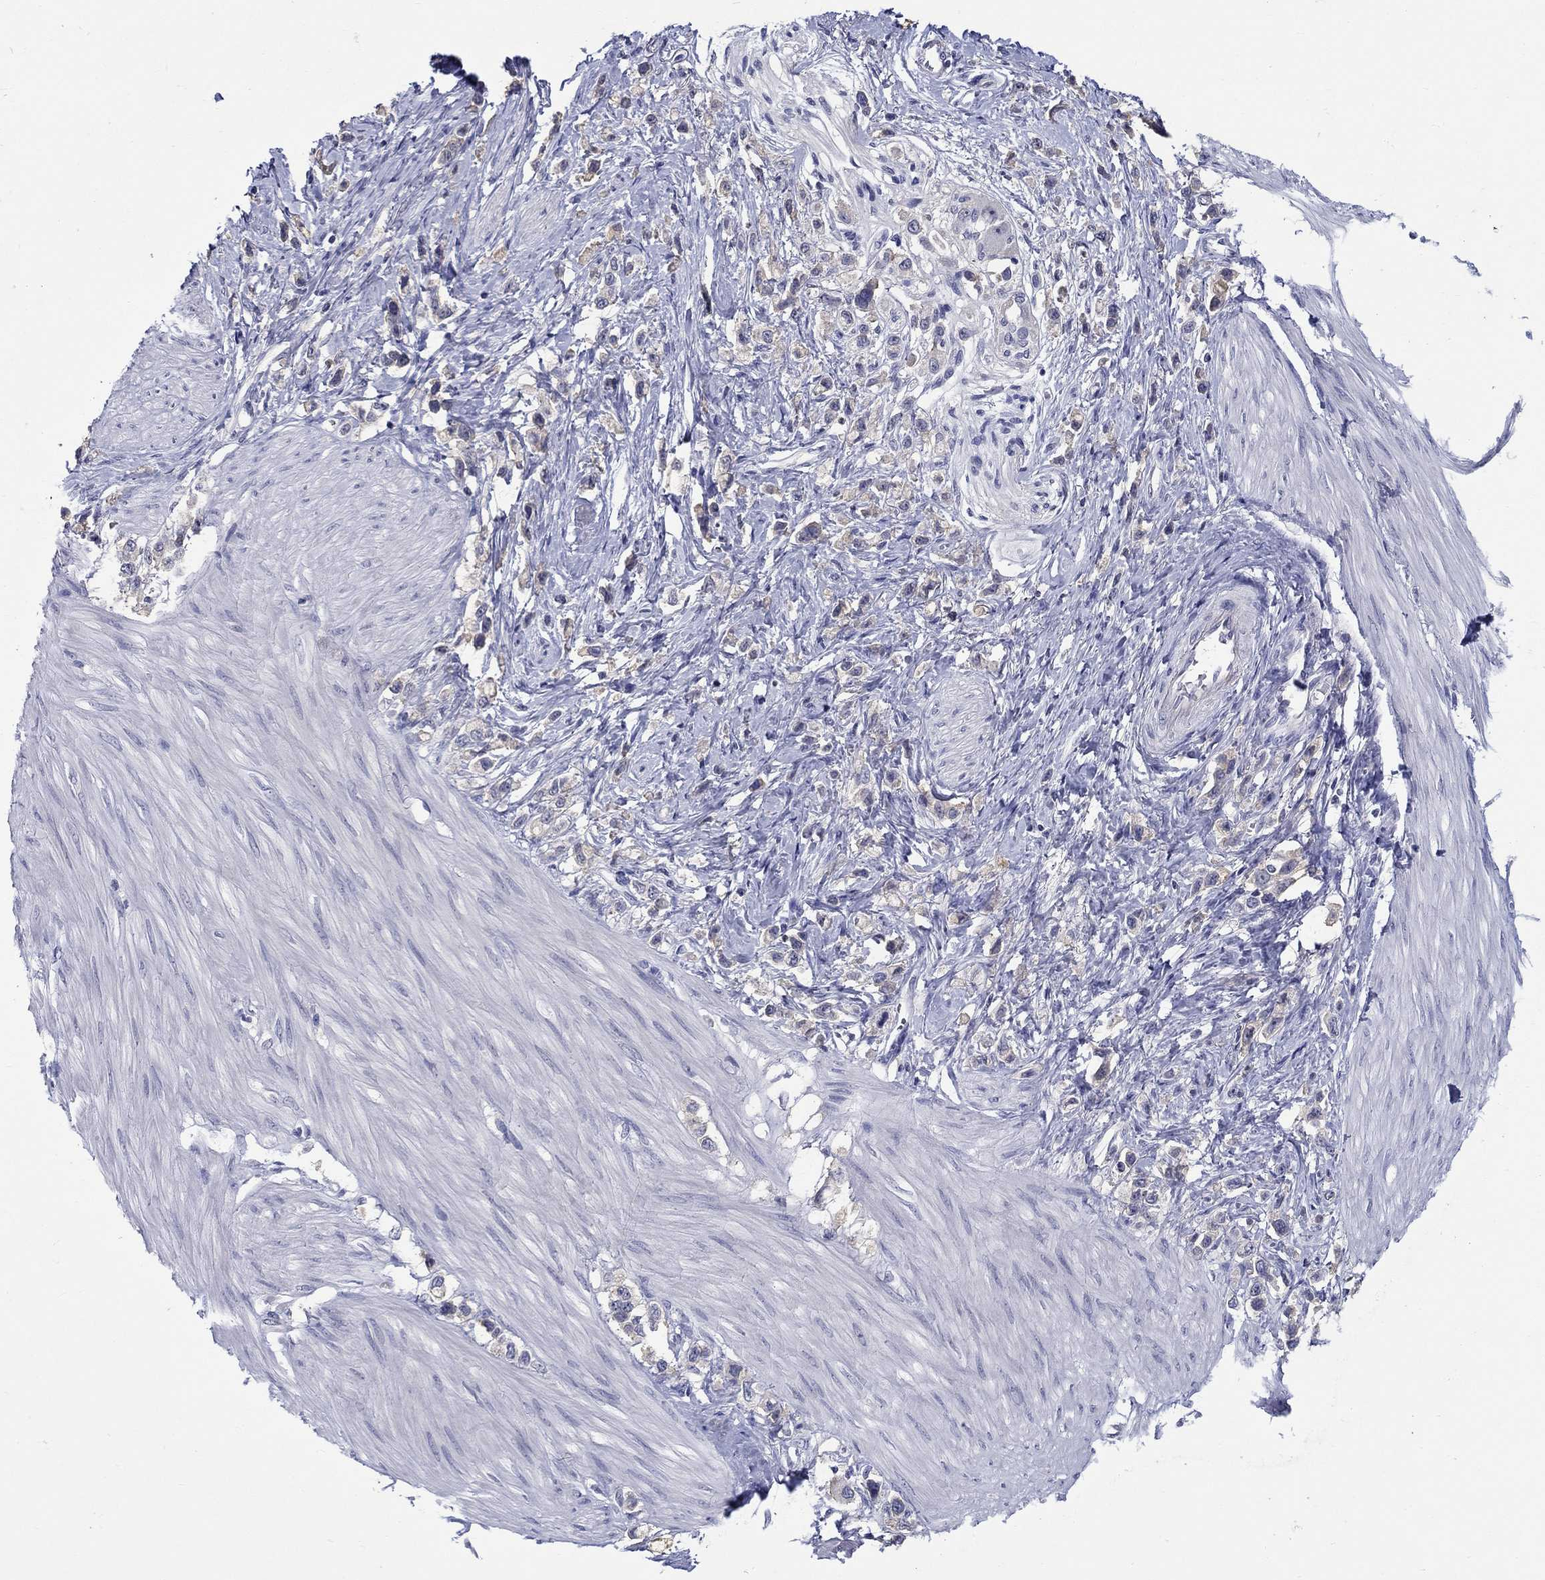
{"staining": {"intensity": "weak", "quantity": "<25%", "location": "cytoplasmic/membranous"}, "tissue": "stomach cancer", "cell_type": "Tumor cells", "image_type": "cancer", "snomed": [{"axis": "morphology", "description": "Normal tissue, NOS"}, {"axis": "morphology", "description": "Adenocarcinoma, NOS"}, {"axis": "morphology", "description": "Adenocarcinoma, High grade"}, {"axis": "topography", "description": "Stomach, upper"}, {"axis": "topography", "description": "Stomach"}], "caption": "This is an IHC photomicrograph of high-grade adenocarcinoma (stomach). There is no expression in tumor cells.", "gene": "SLC30A3", "patient": {"sex": "female", "age": 65}}